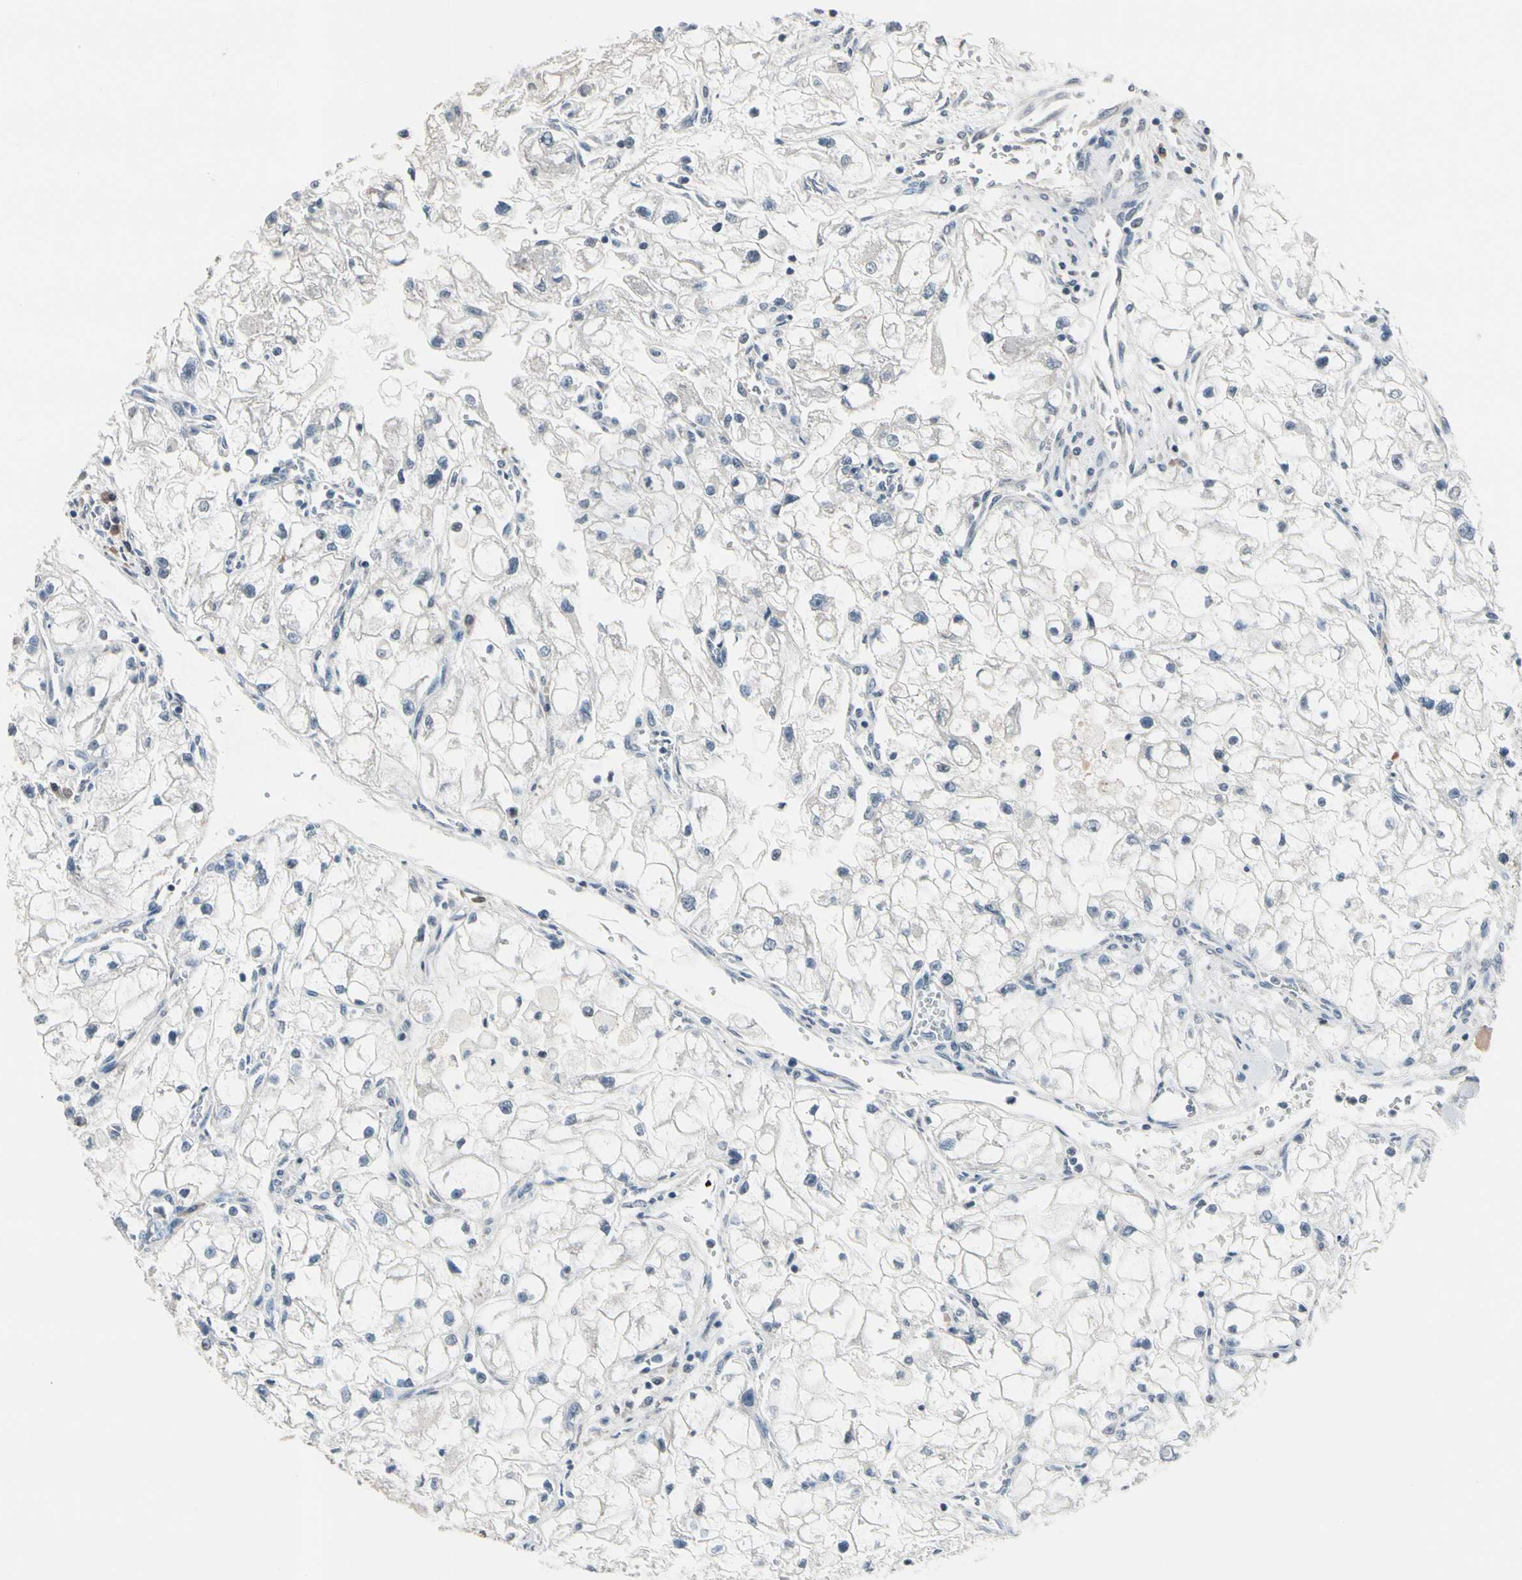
{"staining": {"intensity": "negative", "quantity": "none", "location": "none"}, "tissue": "renal cancer", "cell_type": "Tumor cells", "image_type": "cancer", "snomed": [{"axis": "morphology", "description": "Adenocarcinoma, NOS"}, {"axis": "topography", "description": "Kidney"}], "caption": "Immunohistochemistry of human renal cancer shows no staining in tumor cells. (DAB immunohistochemistry, high magnification).", "gene": "SV2A", "patient": {"sex": "female", "age": 70}}